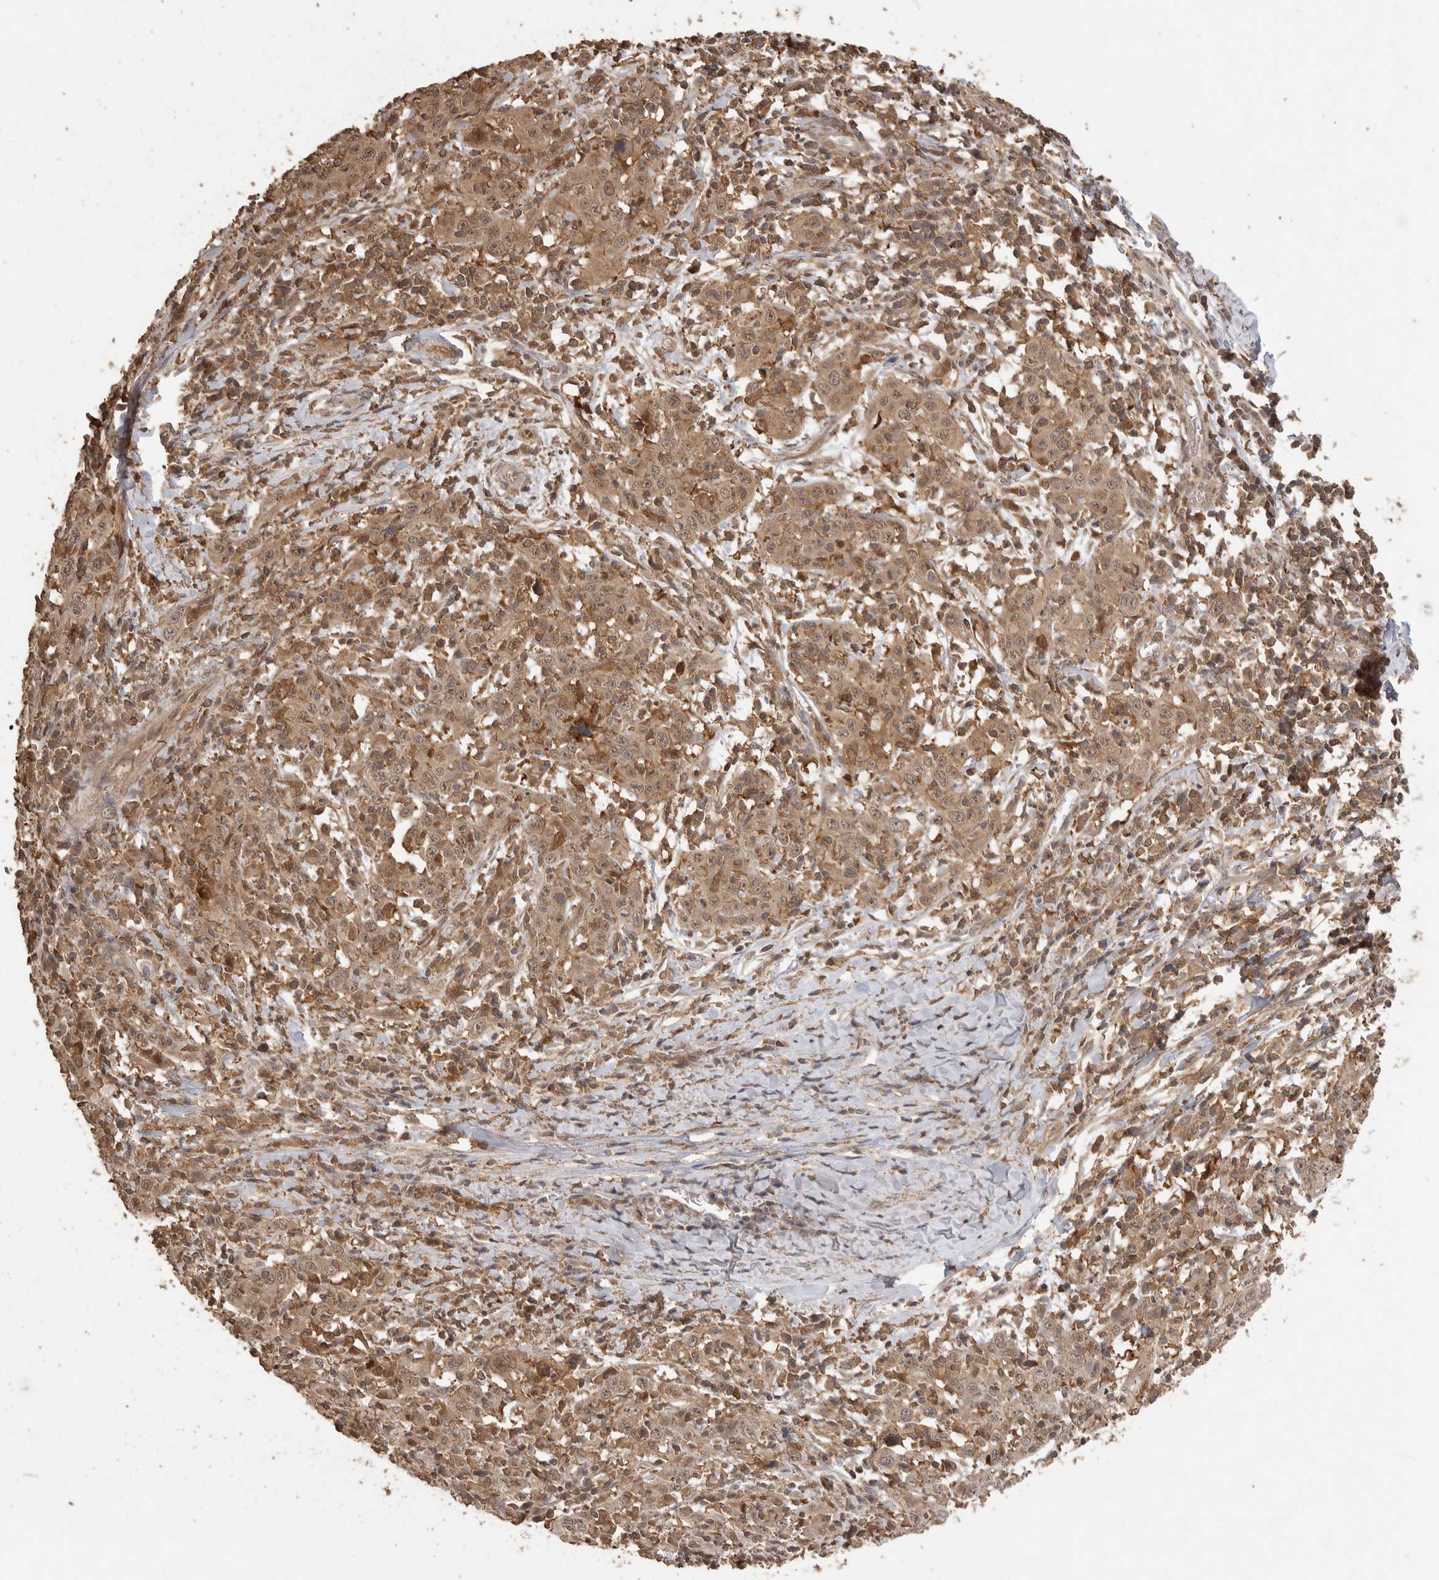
{"staining": {"intensity": "moderate", "quantity": ">75%", "location": "cytoplasmic/membranous,nuclear"}, "tissue": "cervical cancer", "cell_type": "Tumor cells", "image_type": "cancer", "snomed": [{"axis": "morphology", "description": "Squamous cell carcinoma, NOS"}, {"axis": "topography", "description": "Cervix"}], "caption": "Cervical cancer stained for a protein (brown) reveals moderate cytoplasmic/membranous and nuclear positive expression in about >75% of tumor cells.", "gene": "MAP2K1", "patient": {"sex": "female", "age": 46}}